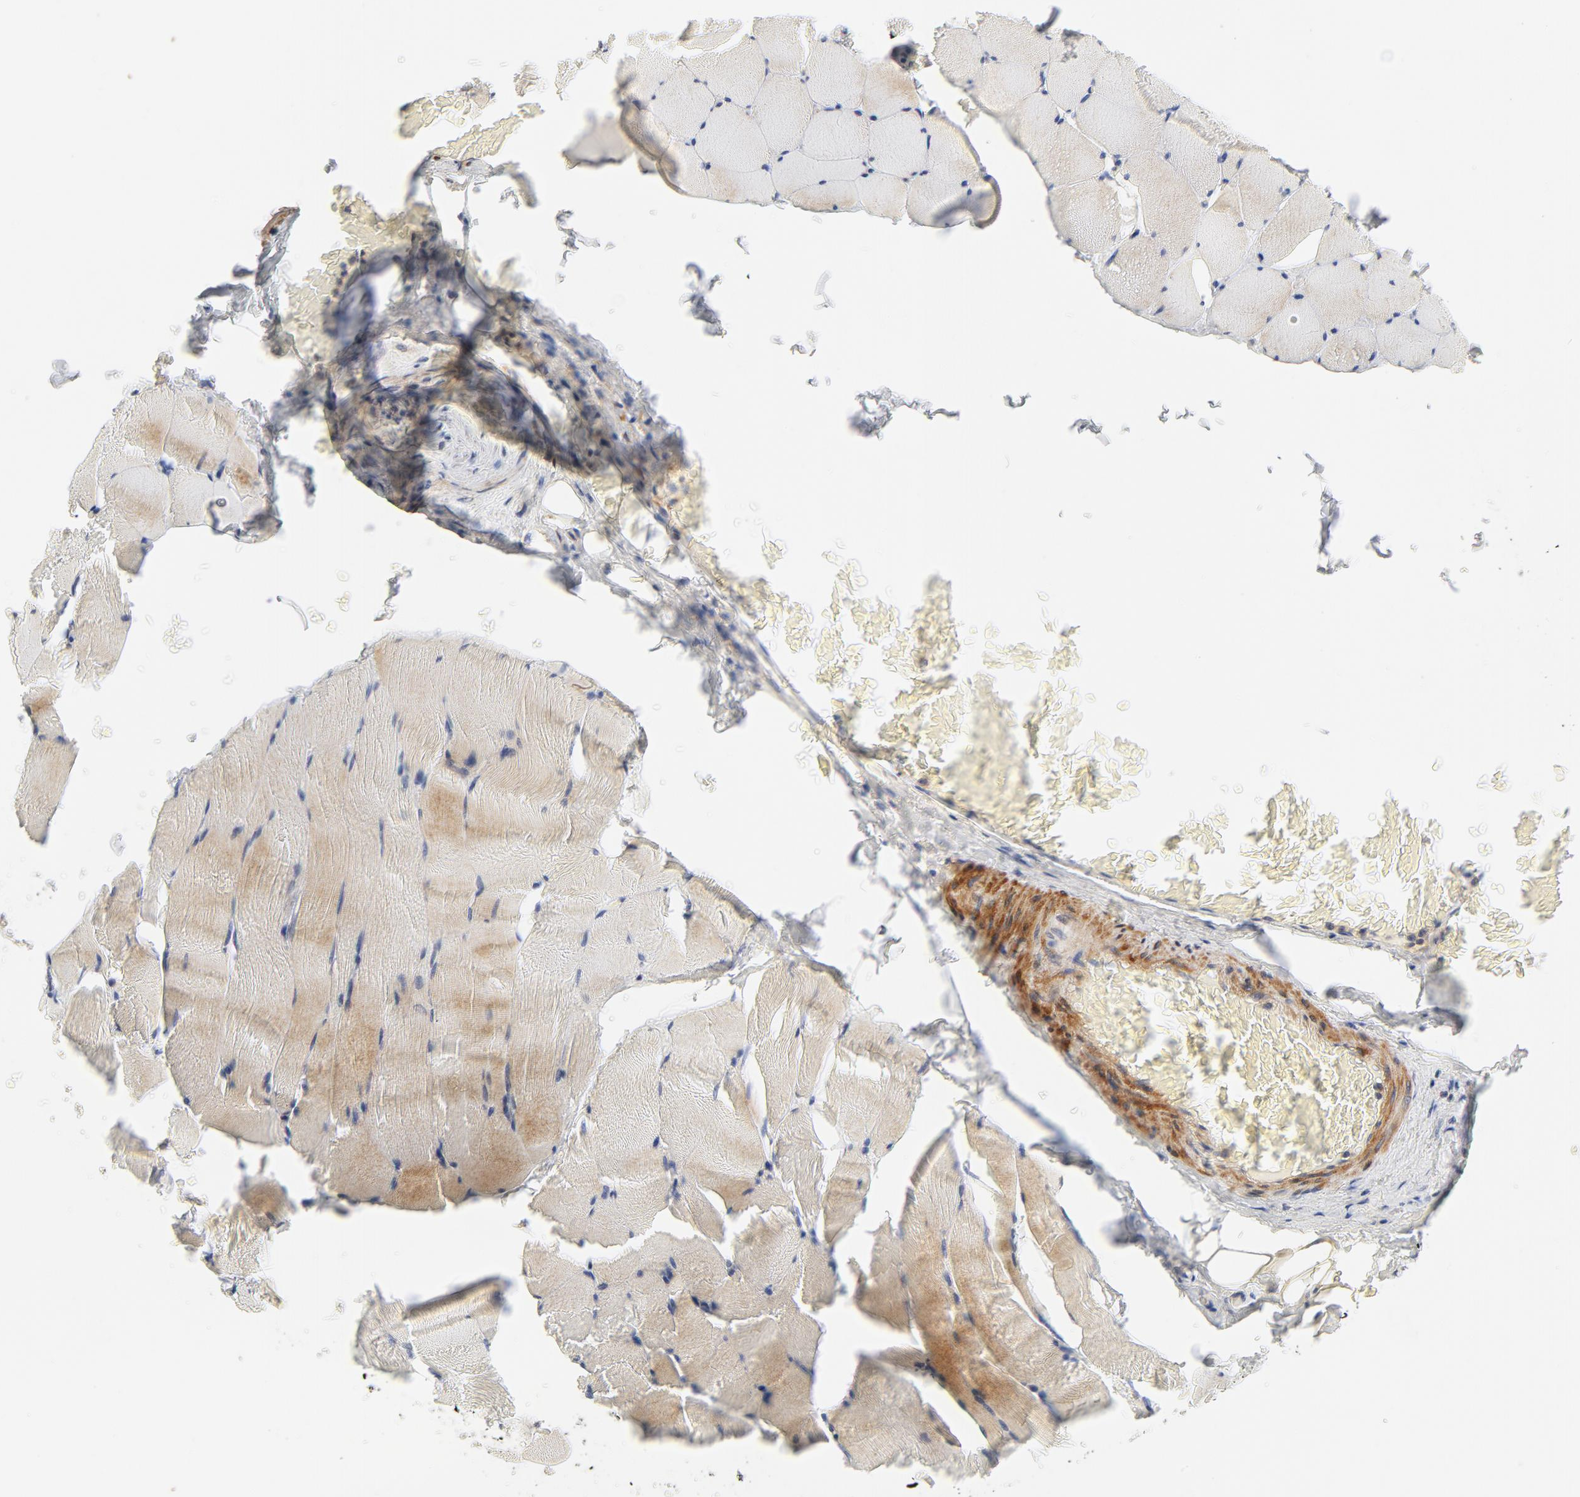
{"staining": {"intensity": "moderate", "quantity": ">75%", "location": "cytoplasmic/membranous"}, "tissue": "skeletal muscle", "cell_type": "Myocytes", "image_type": "normal", "snomed": [{"axis": "morphology", "description": "Normal tissue, NOS"}, {"axis": "topography", "description": "Skeletal muscle"}], "caption": "A medium amount of moderate cytoplasmic/membranous expression is identified in about >75% of myocytes in benign skeletal muscle.", "gene": "ROCK1", "patient": {"sex": "male", "age": 62}}